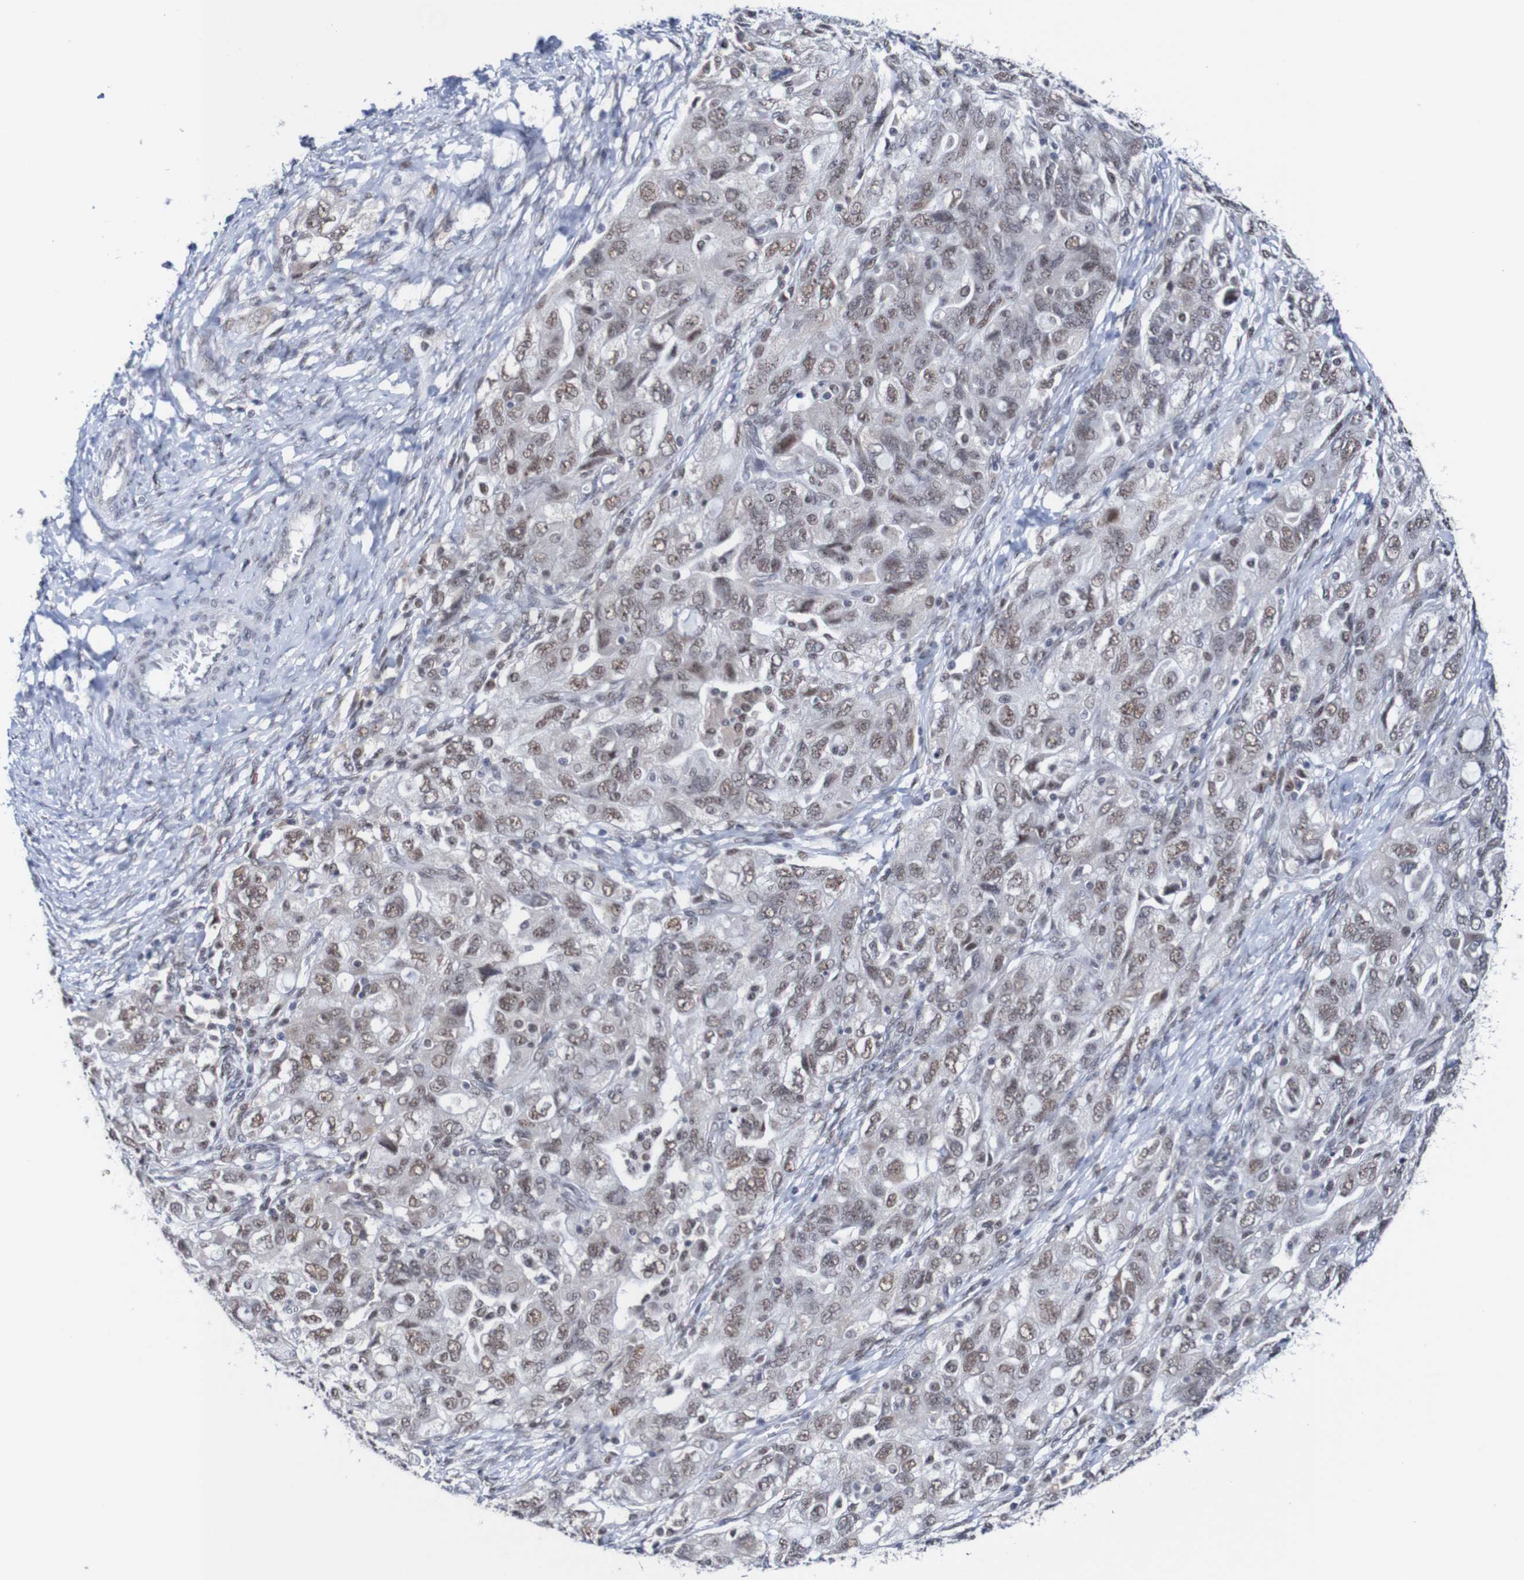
{"staining": {"intensity": "moderate", "quantity": "25%-75%", "location": "nuclear"}, "tissue": "ovarian cancer", "cell_type": "Tumor cells", "image_type": "cancer", "snomed": [{"axis": "morphology", "description": "Carcinoma, NOS"}, {"axis": "morphology", "description": "Cystadenocarcinoma, serous, NOS"}, {"axis": "topography", "description": "Ovary"}], "caption": "Immunohistochemical staining of human ovarian cancer exhibits moderate nuclear protein expression in about 25%-75% of tumor cells.", "gene": "CDC5L", "patient": {"sex": "female", "age": 69}}